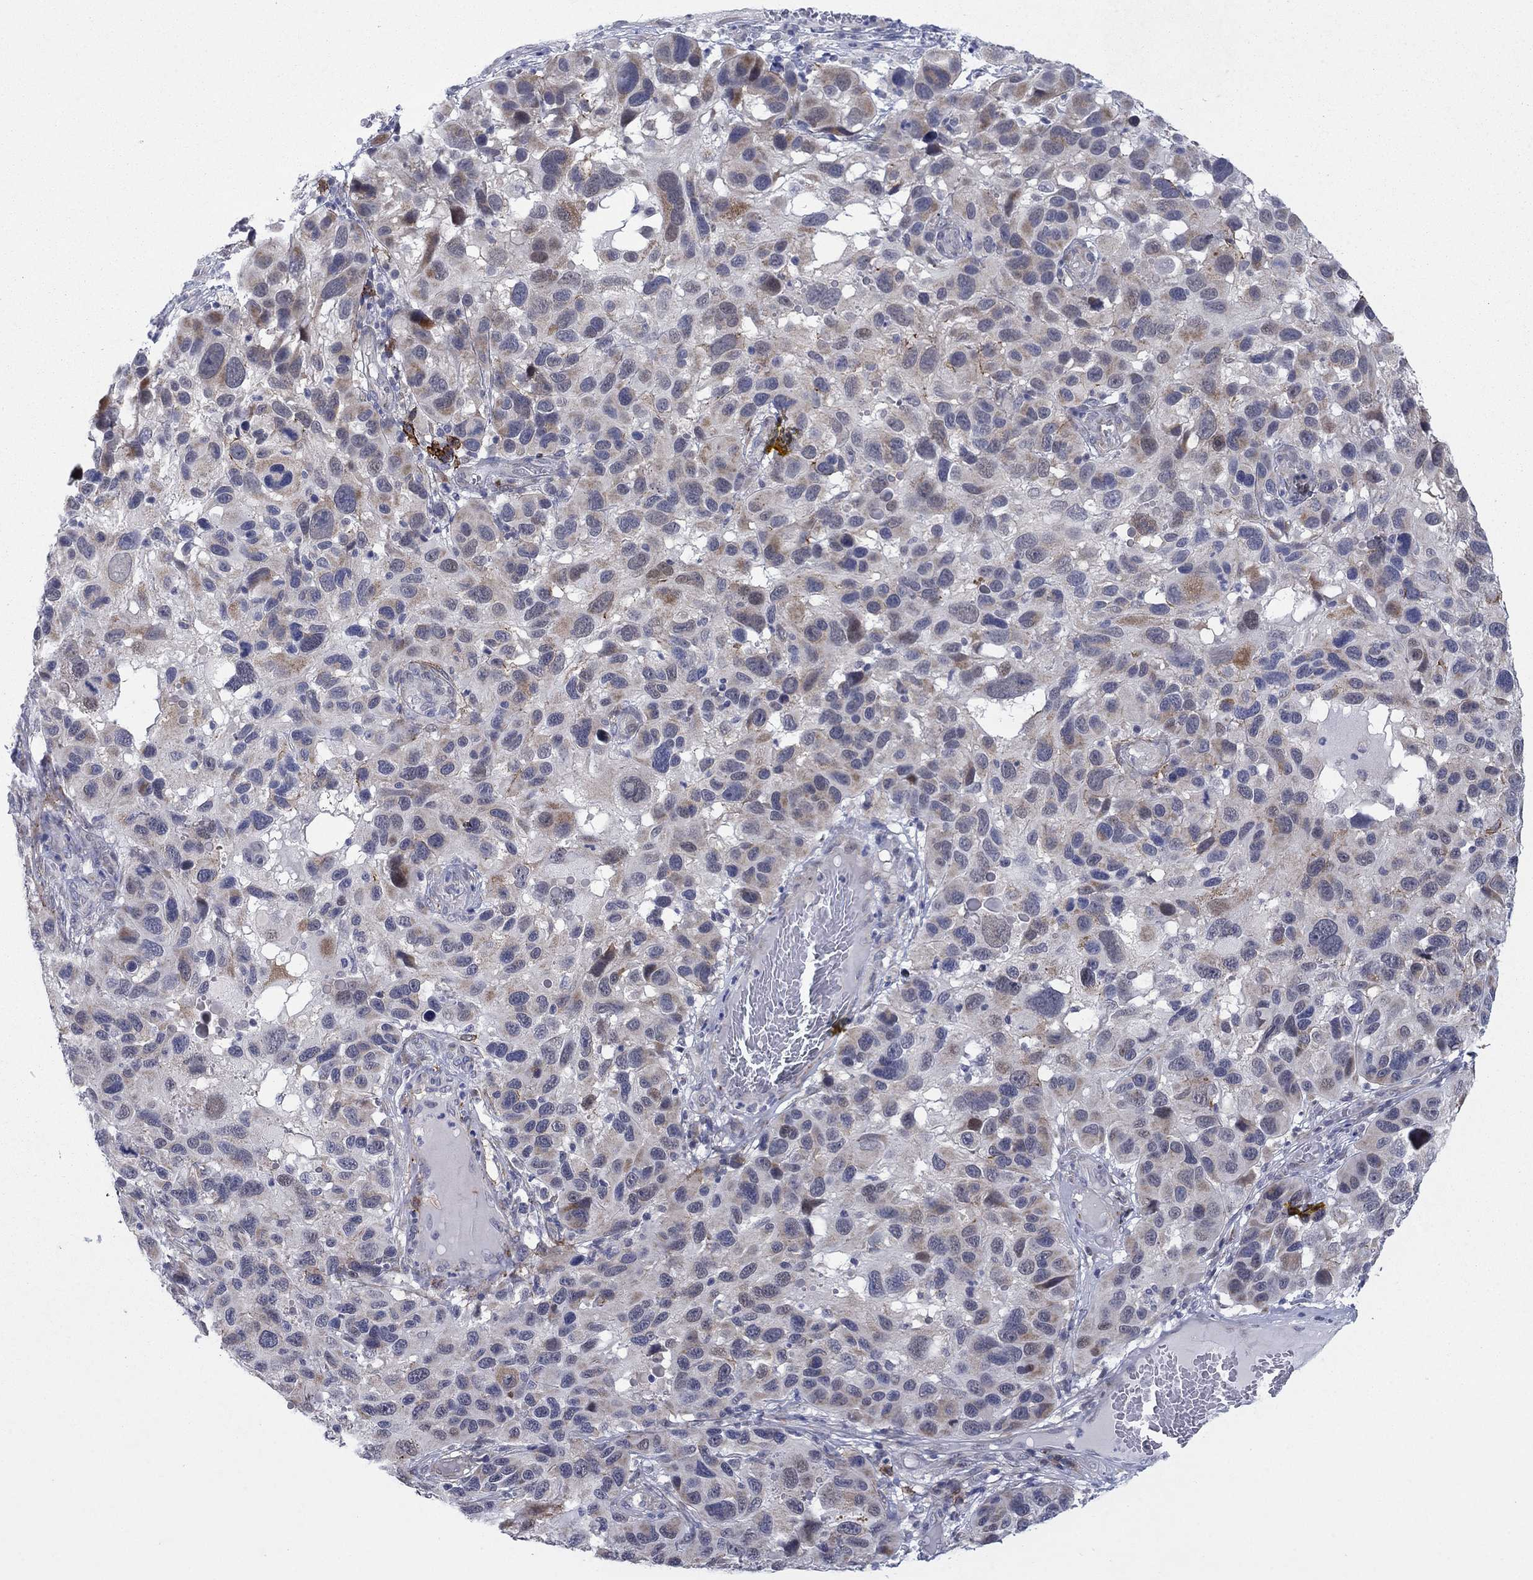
{"staining": {"intensity": "negative", "quantity": "none", "location": "none"}, "tissue": "melanoma", "cell_type": "Tumor cells", "image_type": "cancer", "snomed": [{"axis": "morphology", "description": "Malignant melanoma, NOS"}, {"axis": "topography", "description": "Skin"}], "caption": "Tumor cells show no significant positivity in malignant melanoma. Nuclei are stained in blue.", "gene": "SDC1", "patient": {"sex": "male", "age": 53}}